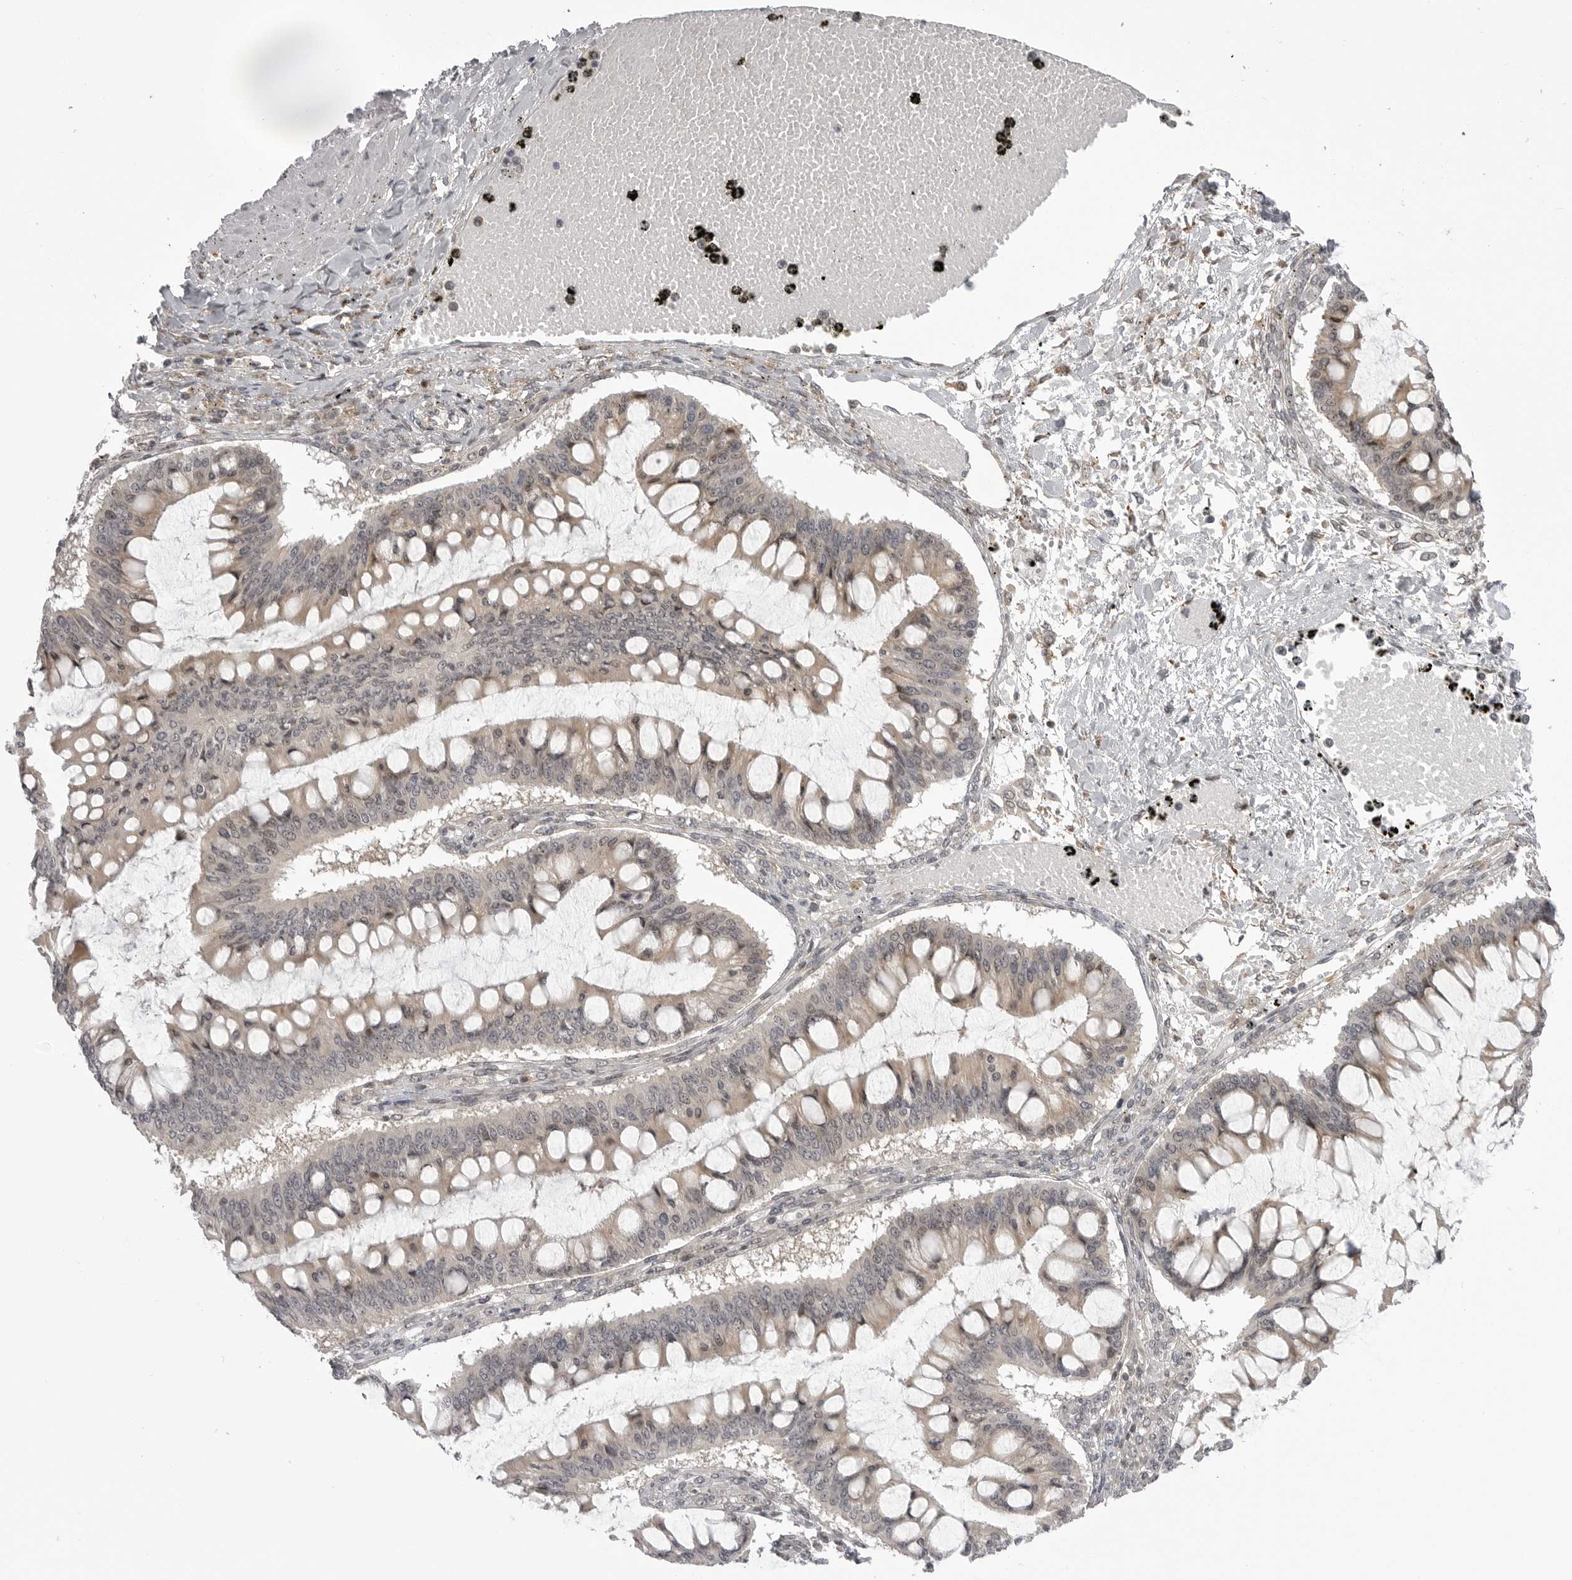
{"staining": {"intensity": "weak", "quantity": ">75%", "location": "cytoplasmic/membranous"}, "tissue": "ovarian cancer", "cell_type": "Tumor cells", "image_type": "cancer", "snomed": [{"axis": "morphology", "description": "Cystadenocarcinoma, mucinous, NOS"}, {"axis": "topography", "description": "Ovary"}], "caption": "Immunohistochemical staining of human ovarian cancer (mucinous cystadenocarcinoma) displays low levels of weak cytoplasmic/membranous protein staining in approximately >75% of tumor cells.", "gene": "PTK2B", "patient": {"sex": "female", "age": 73}}